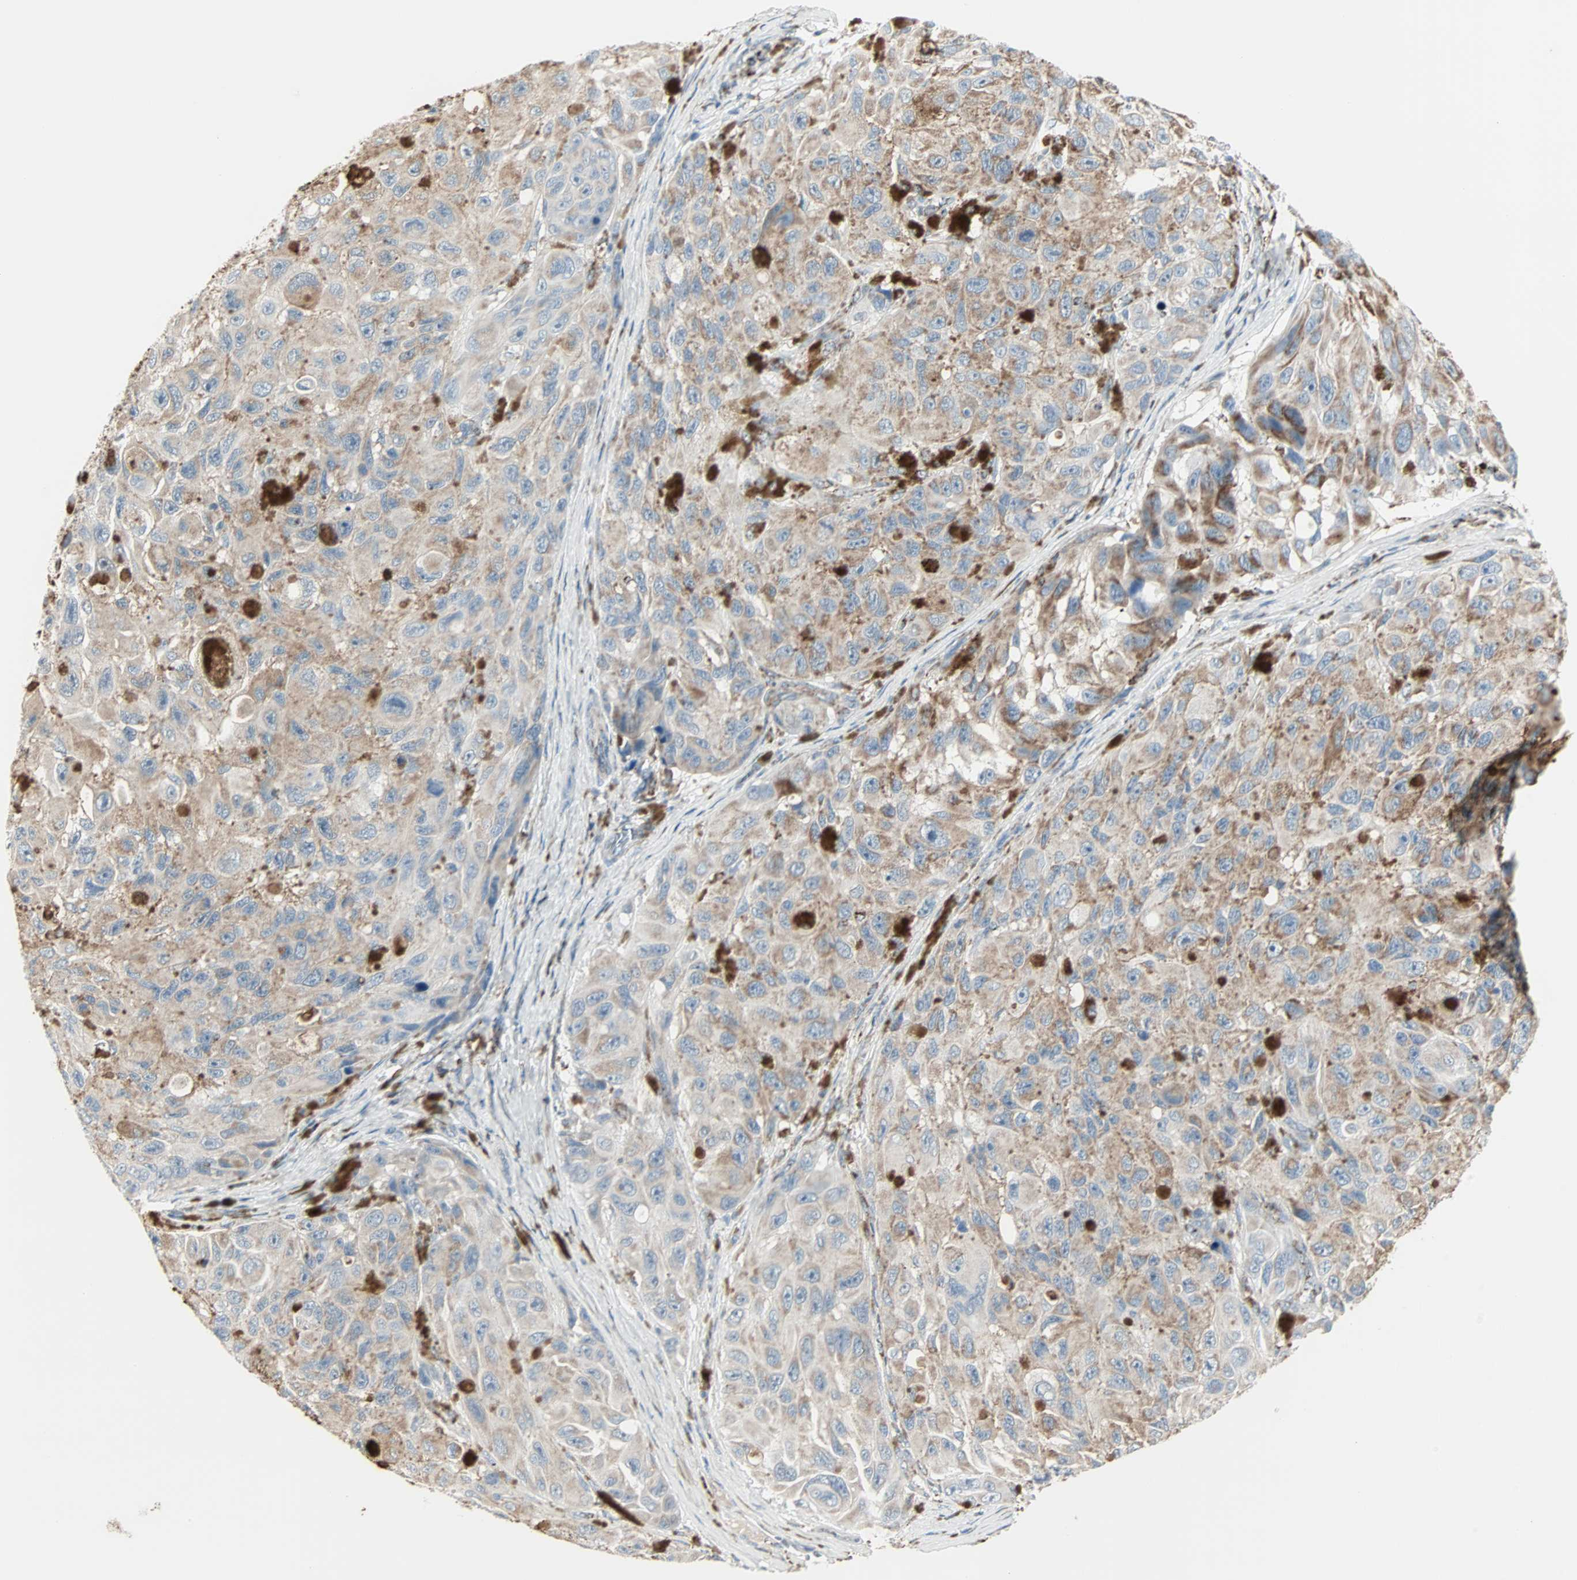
{"staining": {"intensity": "moderate", "quantity": "25%-75%", "location": "cytoplasmic/membranous"}, "tissue": "melanoma", "cell_type": "Tumor cells", "image_type": "cancer", "snomed": [{"axis": "morphology", "description": "Malignant melanoma, NOS"}, {"axis": "topography", "description": "Skin"}], "caption": "A micrograph of human melanoma stained for a protein demonstrates moderate cytoplasmic/membranous brown staining in tumor cells.", "gene": "IDH2", "patient": {"sex": "female", "age": 73}}